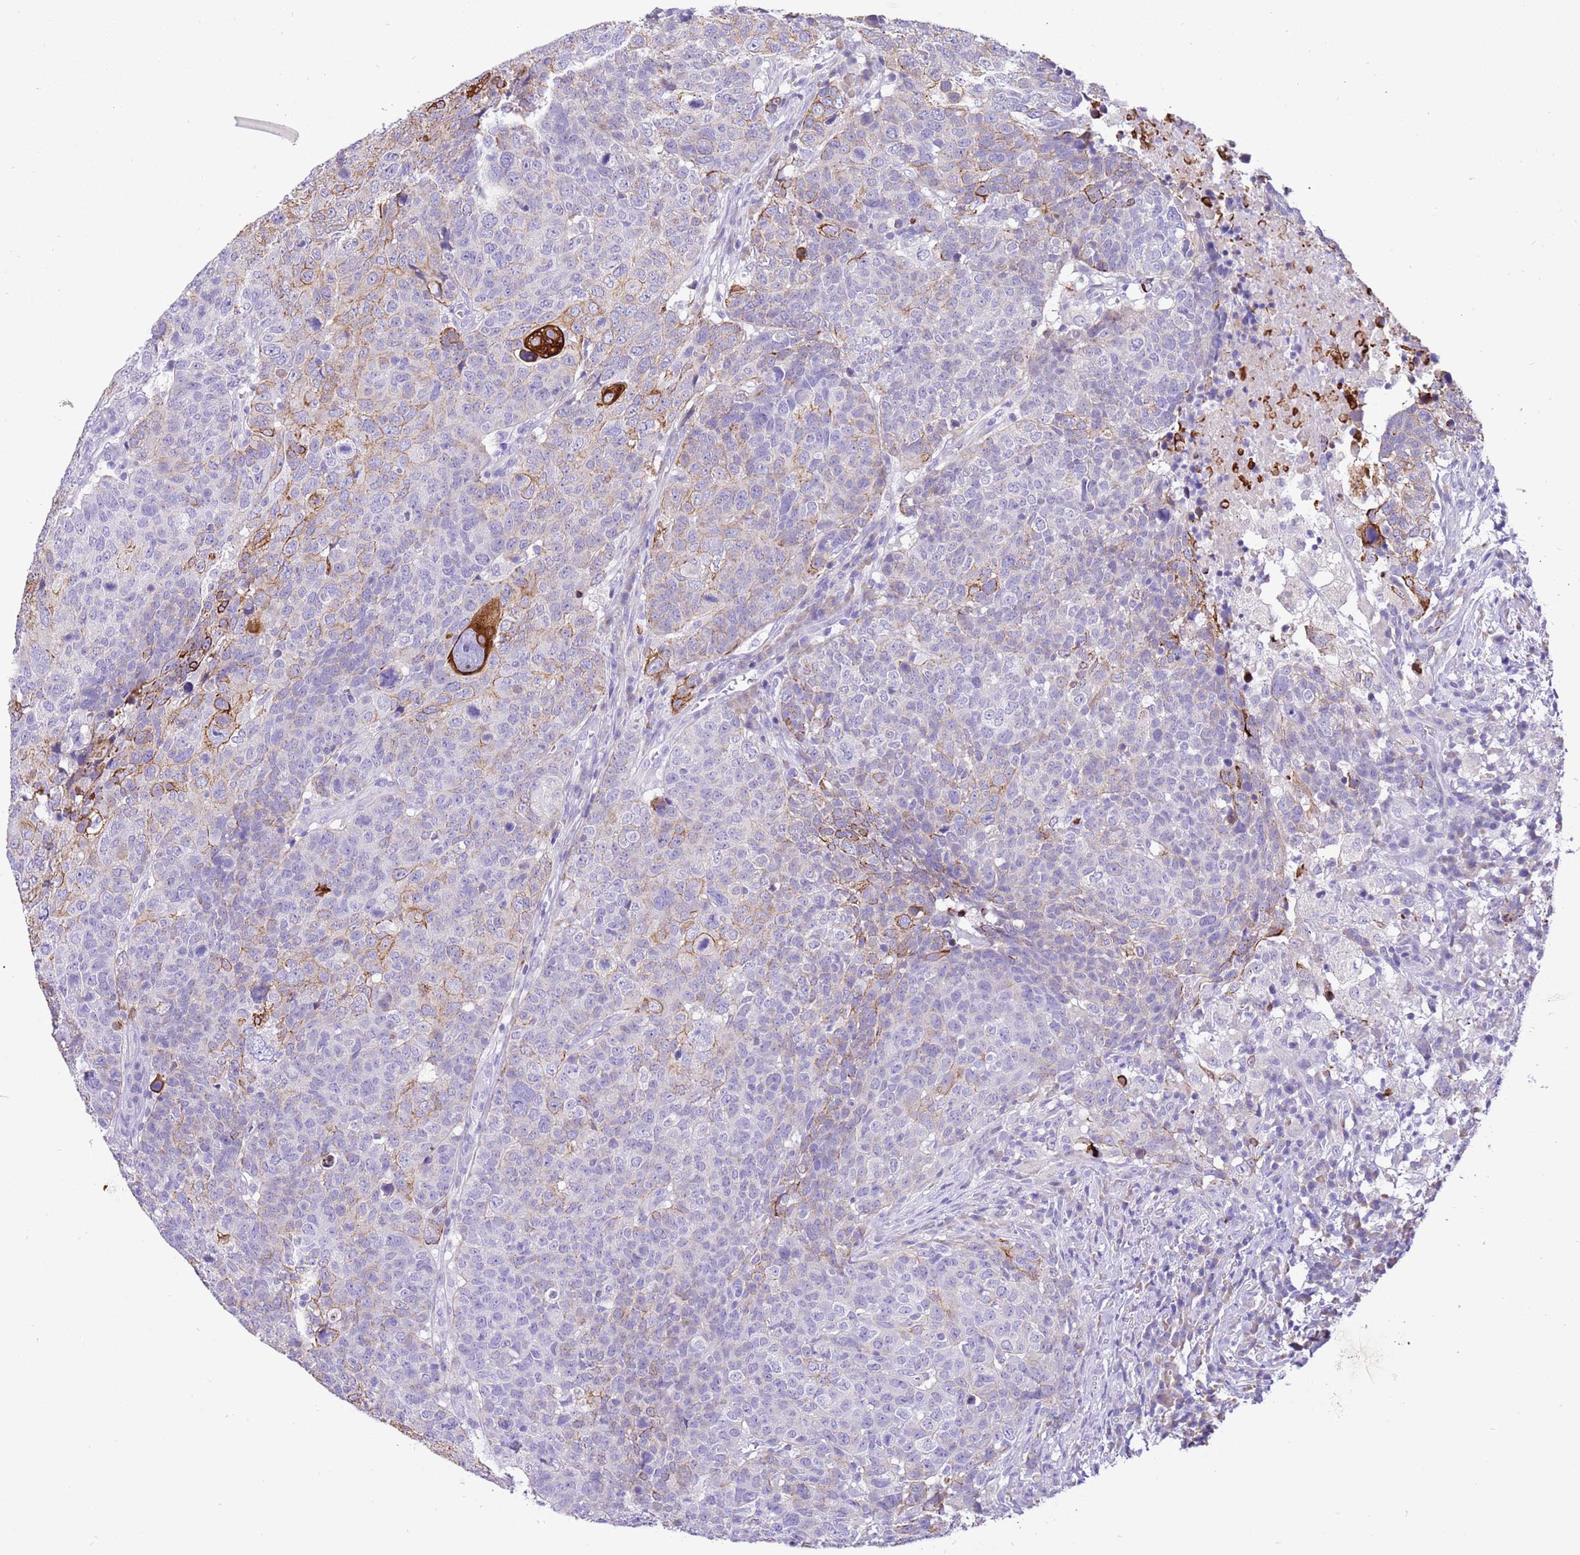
{"staining": {"intensity": "moderate", "quantity": "25%-75%", "location": "cytoplasmic/membranous"}, "tissue": "head and neck cancer", "cell_type": "Tumor cells", "image_type": "cancer", "snomed": [{"axis": "morphology", "description": "Normal tissue, NOS"}, {"axis": "morphology", "description": "Squamous cell carcinoma, NOS"}, {"axis": "topography", "description": "Skeletal muscle"}, {"axis": "topography", "description": "Vascular tissue"}, {"axis": "topography", "description": "Peripheral nerve tissue"}, {"axis": "topography", "description": "Head-Neck"}], "caption": "Protein staining of head and neck squamous cell carcinoma tissue demonstrates moderate cytoplasmic/membranous expression in approximately 25%-75% of tumor cells. (Brightfield microscopy of DAB IHC at high magnification).", "gene": "R3HDM4", "patient": {"sex": "male", "age": 66}}